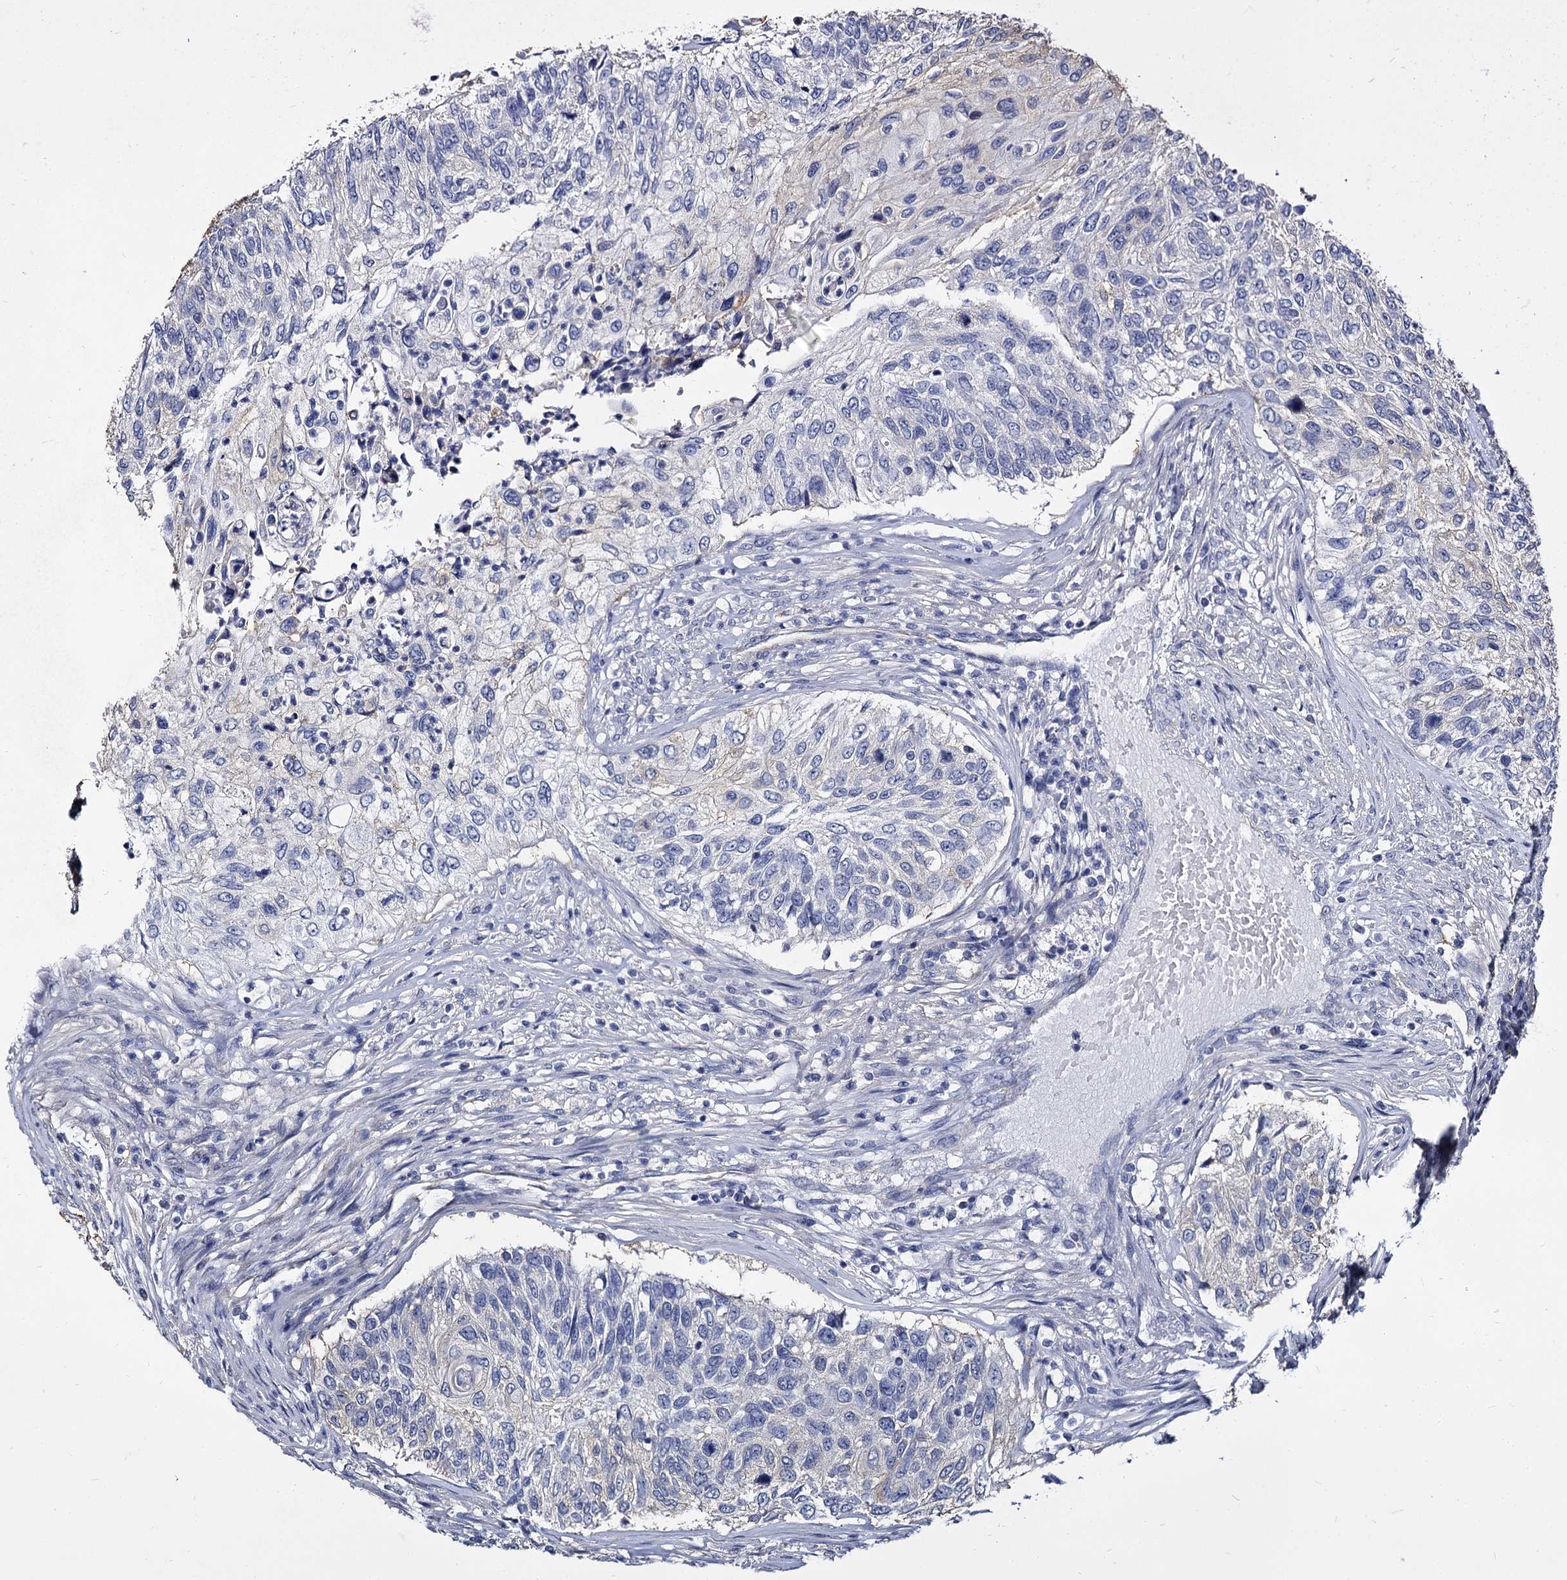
{"staining": {"intensity": "negative", "quantity": "none", "location": "none"}, "tissue": "urothelial cancer", "cell_type": "Tumor cells", "image_type": "cancer", "snomed": [{"axis": "morphology", "description": "Urothelial carcinoma, High grade"}, {"axis": "topography", "description": "Urinary bladder"}], "caption": "This is a histopathology image of immunohistochemistry (IHC) staining of urothelial cancer, which shows no expression in tumor cells.", "gene": "CBFB", "patient": {"sex": "female", "age": 60}}